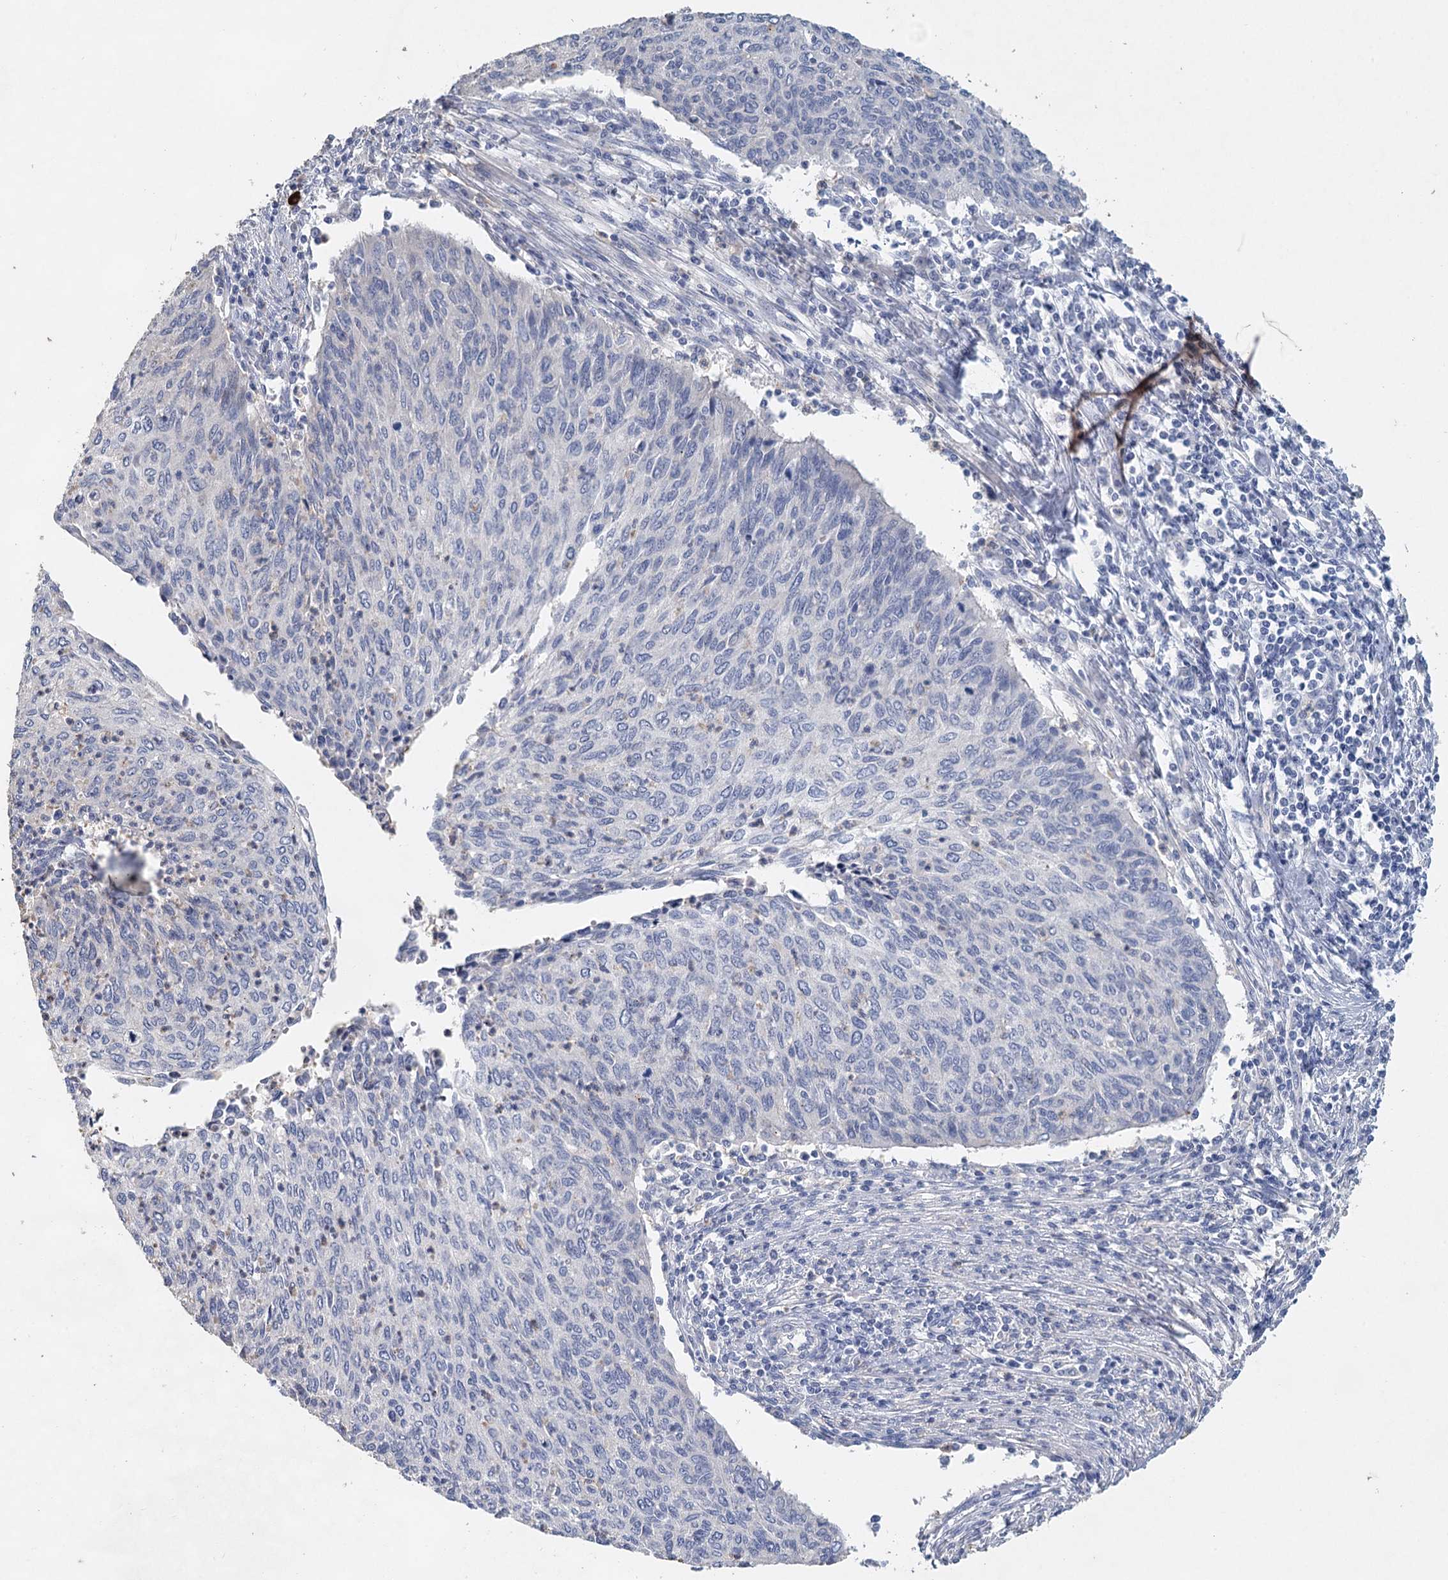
{"staining": {"intensity": "negative", "quantity": "none", "location": "none"}, "tissue": "cervical cancer", "cell_type": "Tumor cells", "image_type": "cancer", "snomed": [{"axis": "morphology", "description": "Squamous cell carcinoma, NOS"}, {"axis": "topography", "description": "Cervix"}], "caption": "An image of human cervical cancer (squamous cell carcinoma) is negative for staining in tumor cells. (DAB immunohistochemistry (IHC) with hematoxylin counter stain).", "gene": "MYL6B", "patient": {"sex": "female", "age": 38}}